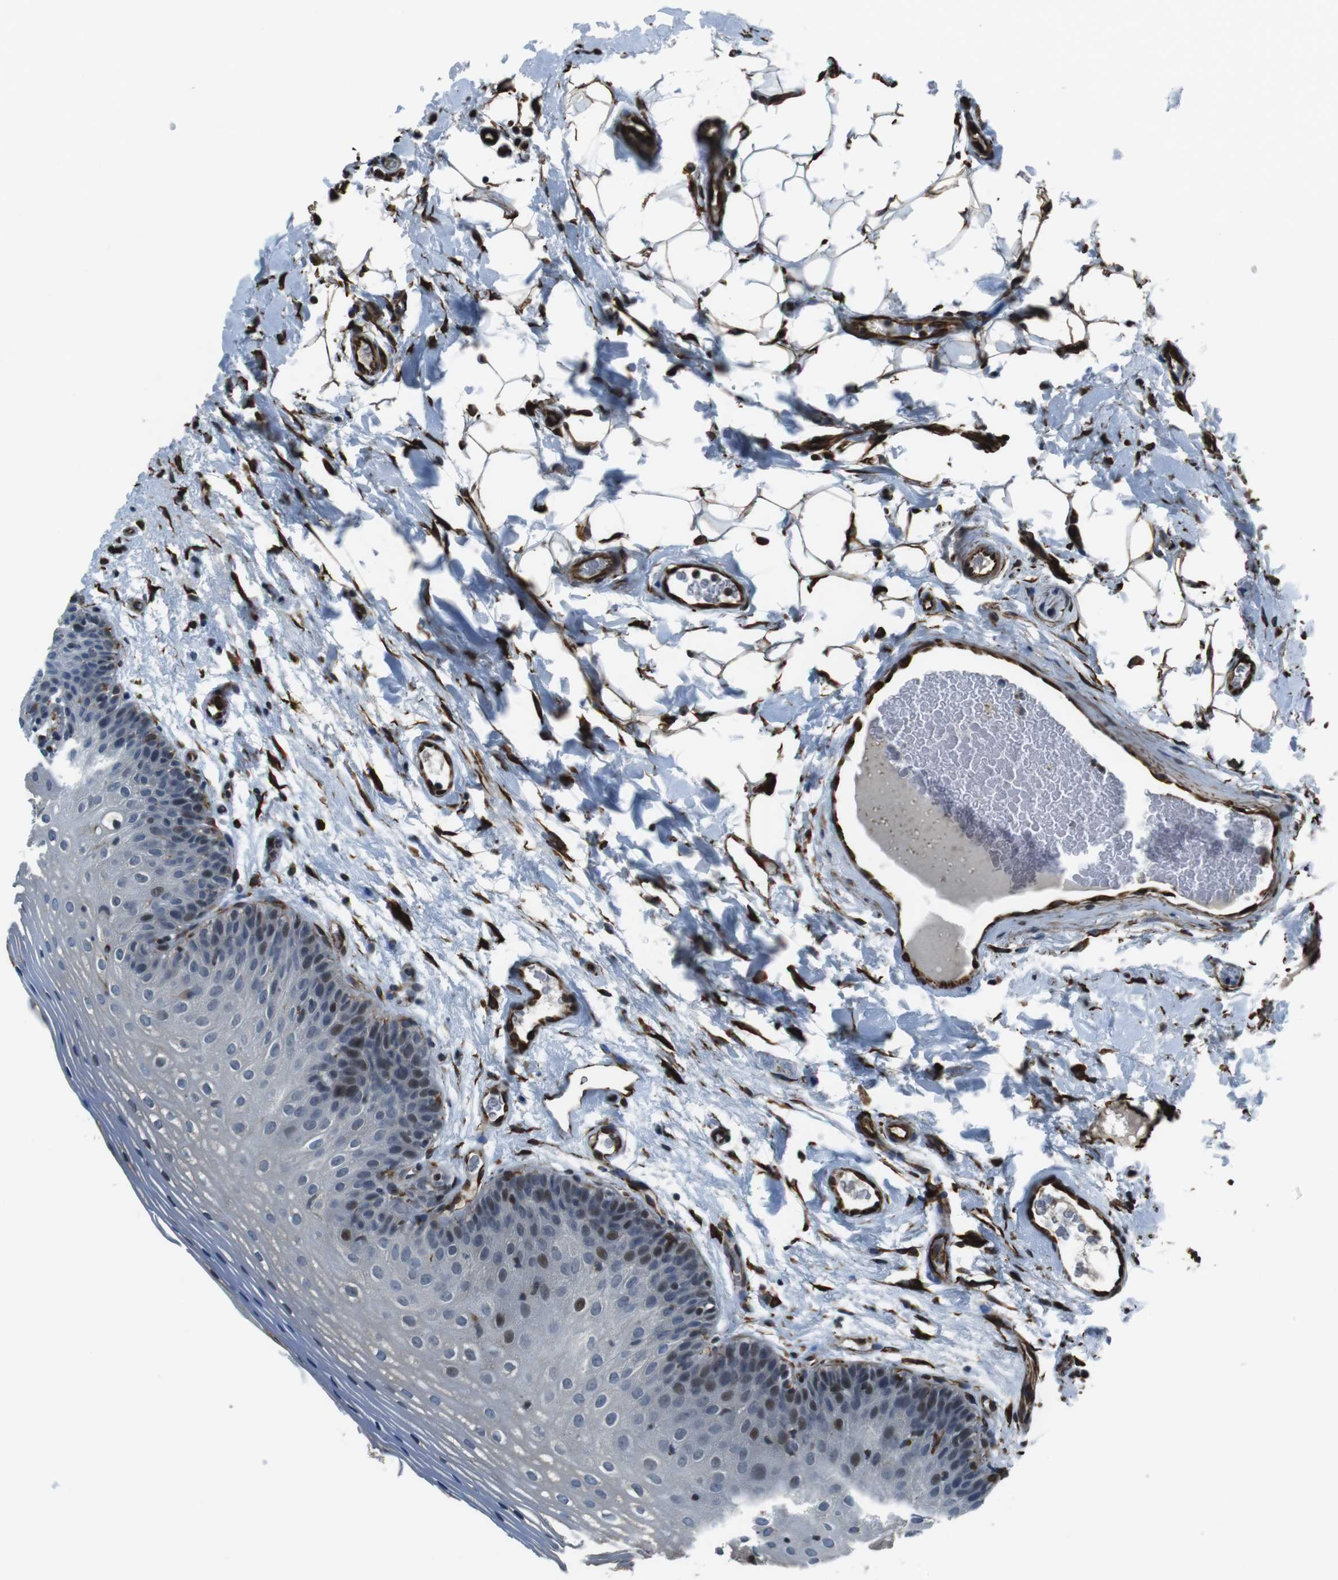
{"staining": {"intensity": "moderate", "quantity": "<25%", "location": "nuclear"}, "tissue": "oral mucosa", "cell_type": "Squamous epithelial cells", "image_type": "normal", "snomed": [{"axis": "morphology", "description": "Normal tissue, NOS"}, {"axis": "morphology", "description": "Squamous cell carcinoma, NOS"}, {"axis": "topography", "description": "Skeletal muscle"}, {"axis": "topography", "description": "Oral tissue"}], "caption": "About <25% of squamous epithelial cells in unremarkable oral mucosa show moderate nuclear protein expression as visualized by brown immunohistochemical staining.", "gene": "LRRC49", "patient": {"sex": "male", "age": 71}}